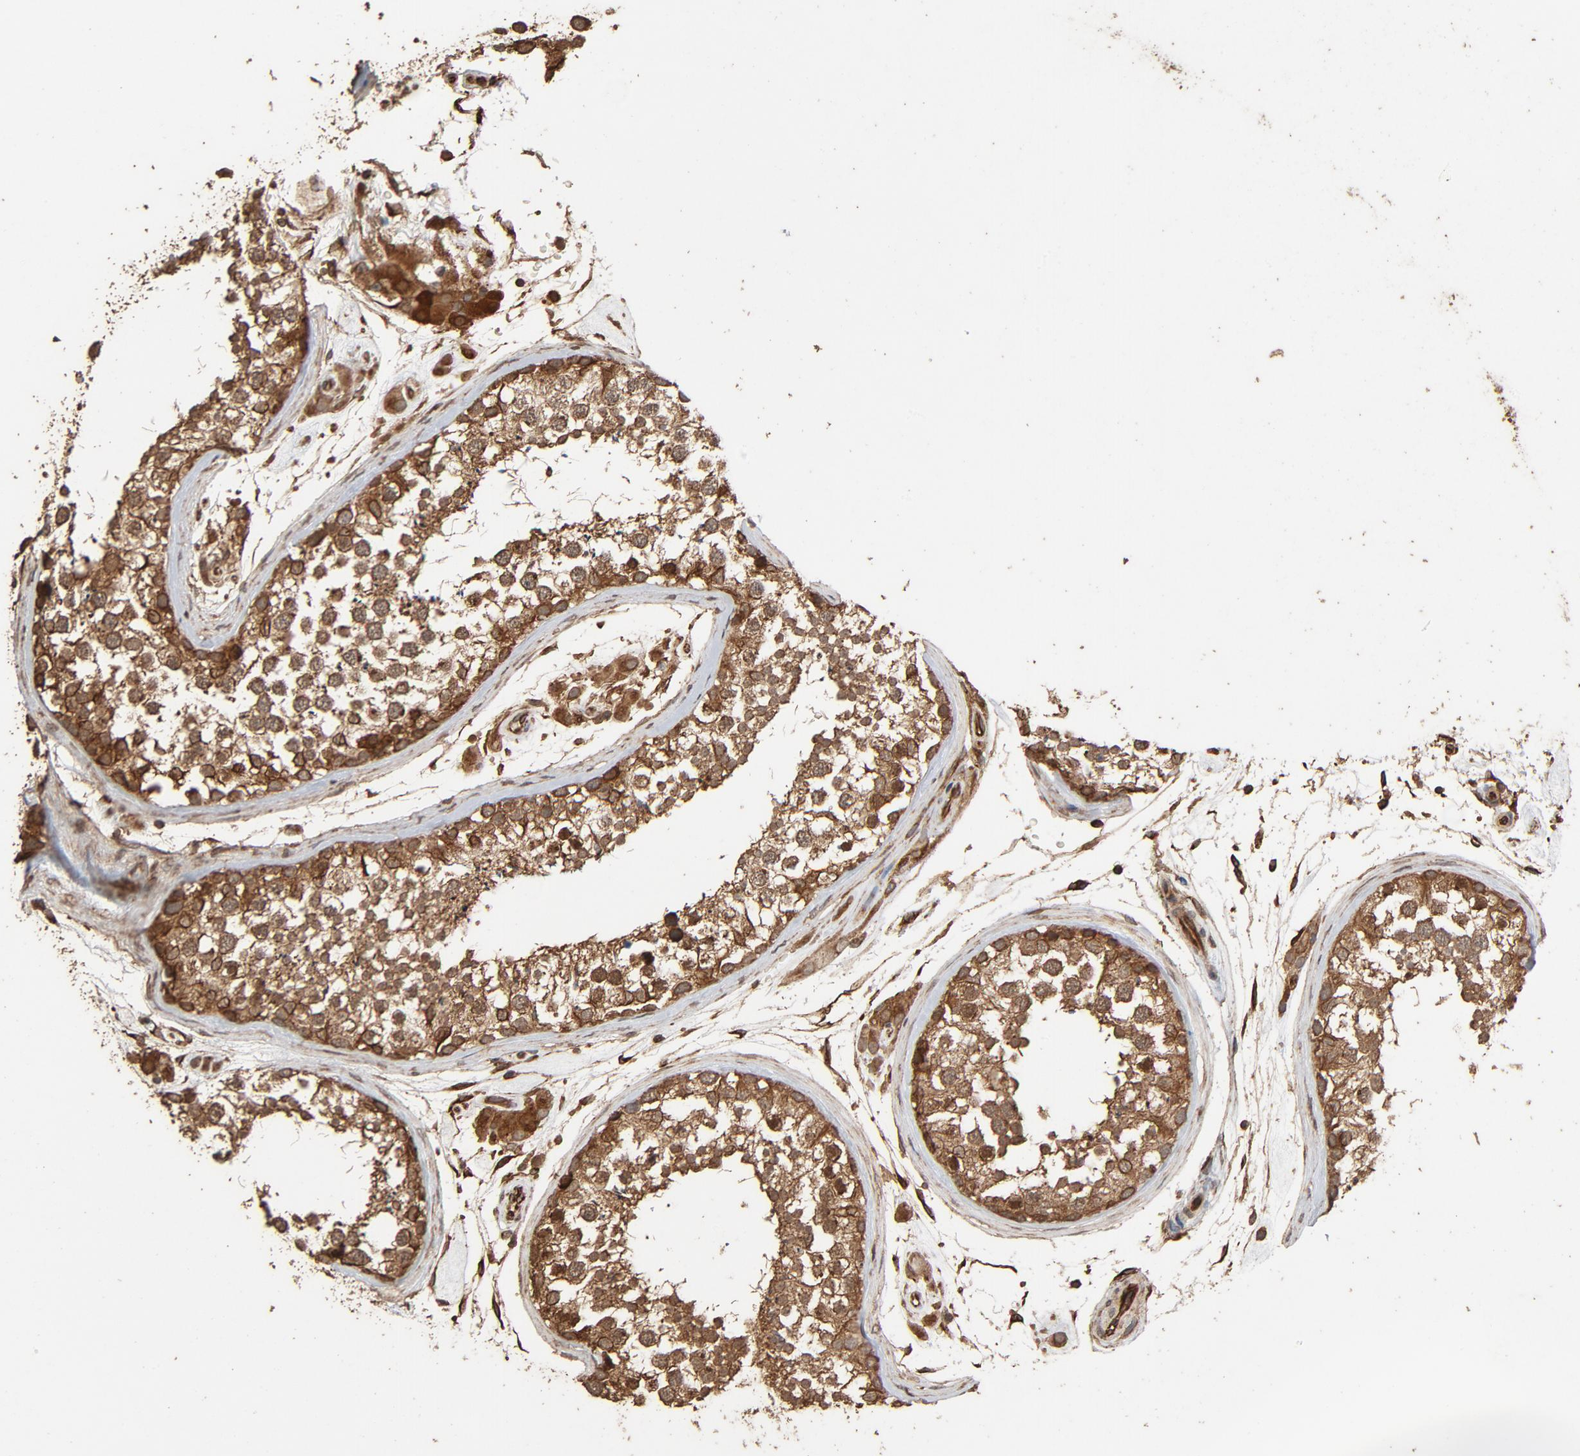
{"staining": {"intensity": "moderate", "quantity": ">75%", "location": "cytoplasmic/membranous"}, "tissue": "testis", "cell_type": "Cells in seminiferous ducts", "image_type": "normal", "snomed": [{"axis": "morphology", "description": "Normal tissue, NOS"}, {"axis": "topography", "description": "Testis"}], "caption": "There is medium levels of moderate cytoplasmic/membranous positivity in cells in seminiferous ducts of normal testis, as demonstrated by immunohistochemical staining (brown color).", "gene": "RPS6KA6", "patient": {"sex": "male", "age": 46}}